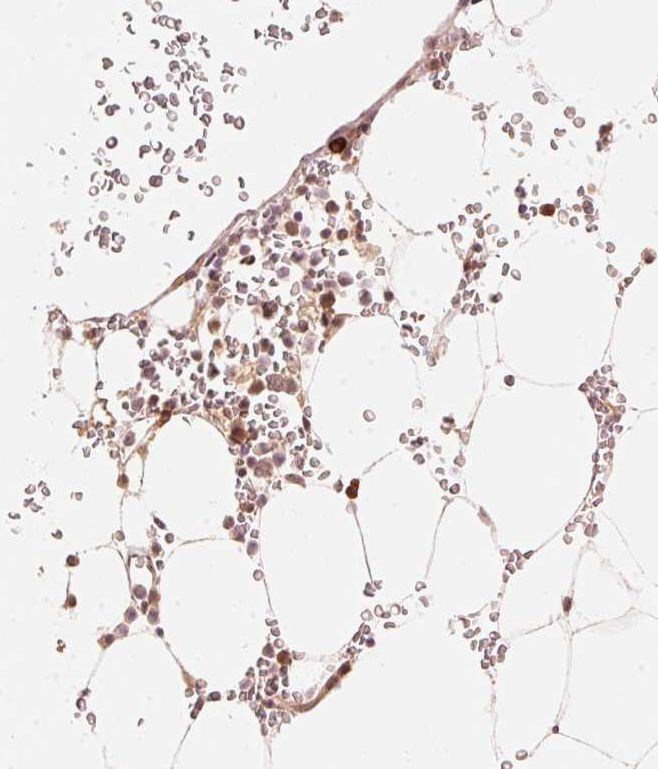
{"staining": {"intensity": "moderate", "quantity": "<25%", "location": "cytoplasmic/membranous"}, "tissue": "bone marrow", "cell_type": "Hematopoietic cells", "image_type": "normal", "snomed": [{"axis": "morphology", "description": "Normal tissue, NOS"}, {"axis": "topography", "description": "Bone marrow"}], "caption": "IHC micrograph of benign human bone marrow stained for a protein (brown), which demonstrates low levels of moderate cytoplasmic/membranous positivity in approximately <25% of hematopoietic cells.", "gene": "PRKN", "patient": {"sex": "female", "age": 52}}